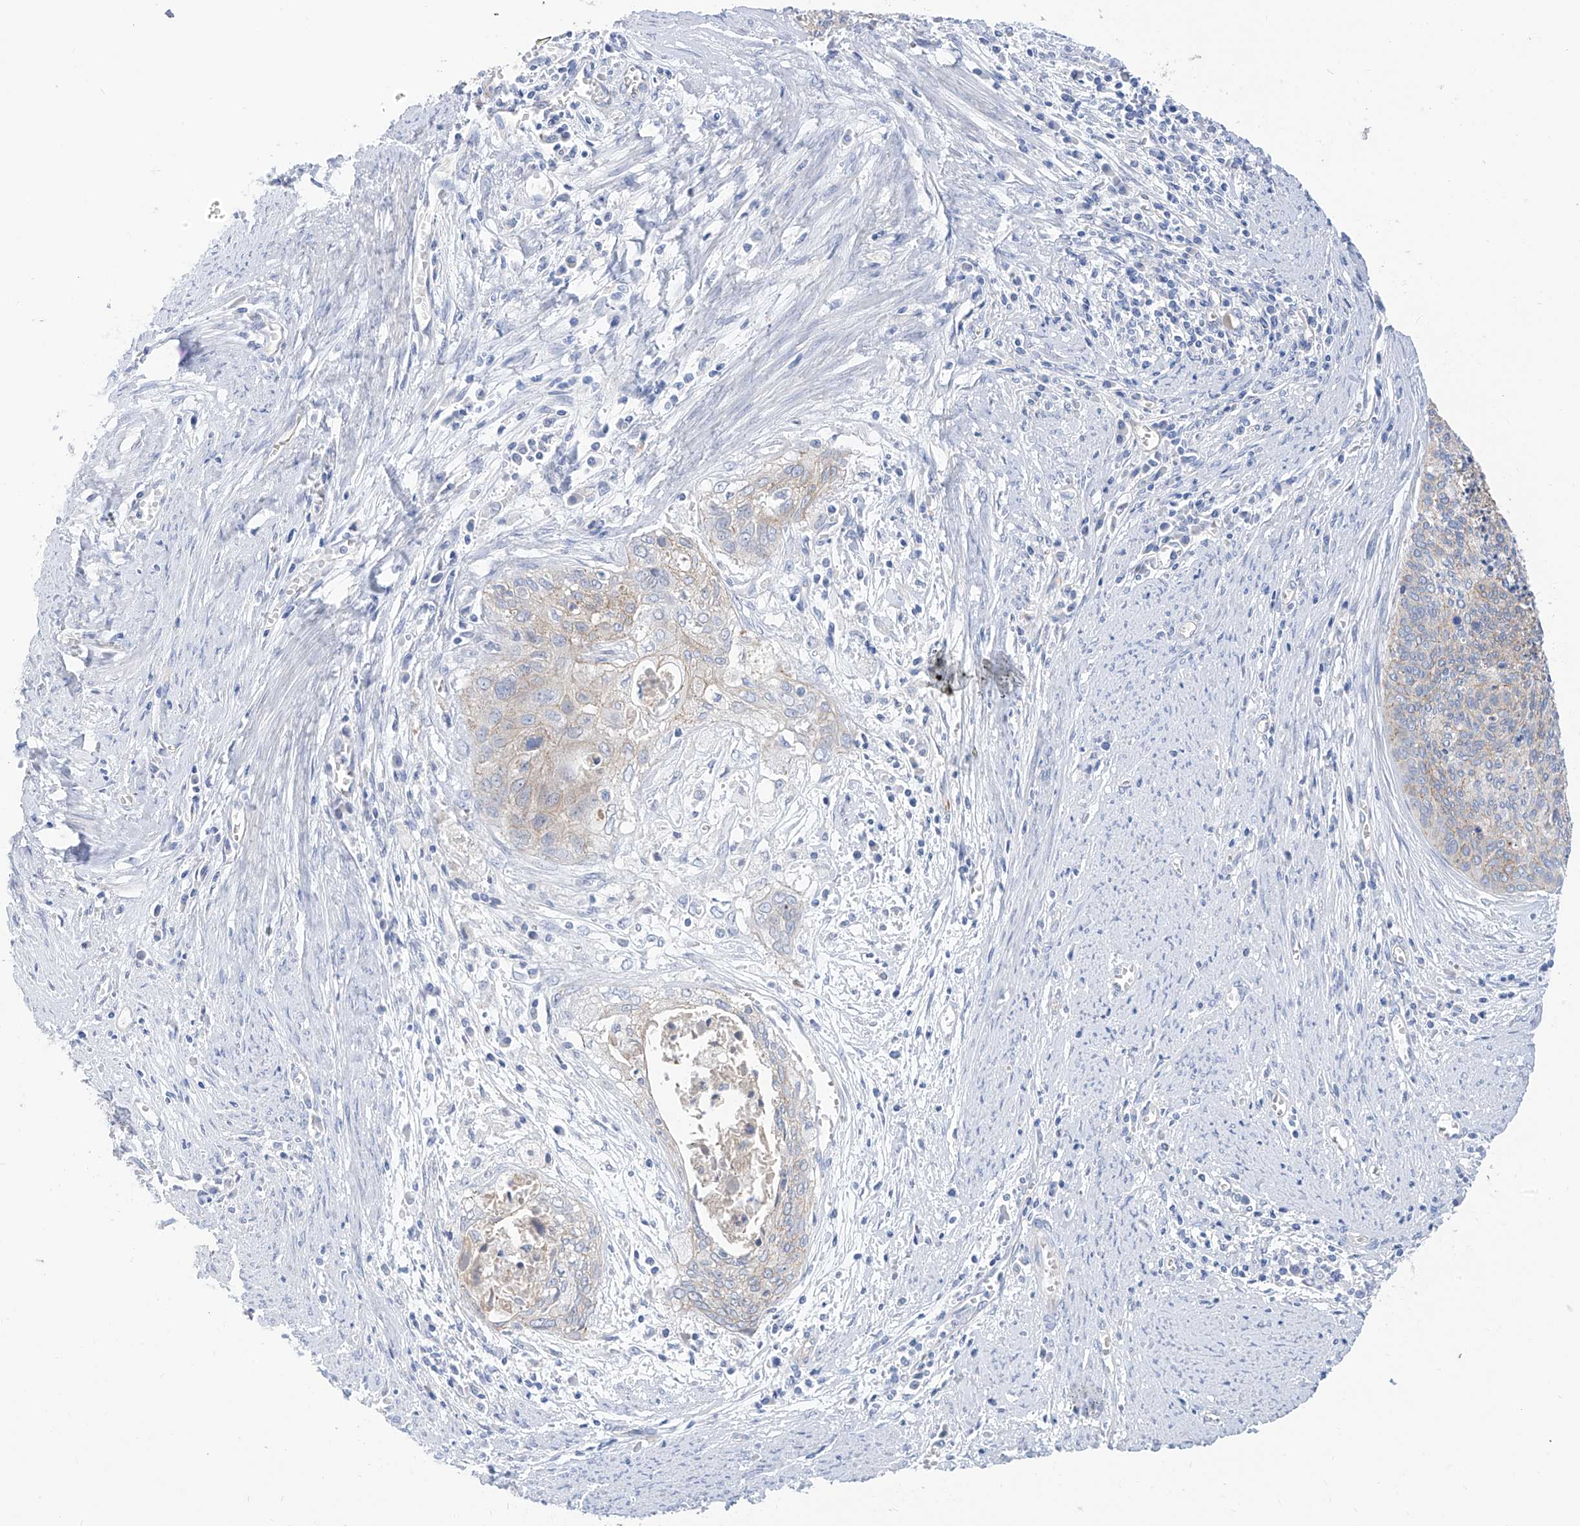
{"staining": {"intensity": "moderate", "quantity": "25%-75%", "location": "cytoplasmic/membranous"}, "tissue": "cervical cancer", "cell_type": "Tumor cells", "image_type": "cancer", "snomed": [{"axis": "morphology", "description": "Squamous cell carcinoma, NOS"}, {"axis": "topography", "description": "Cervix"}], "caption": "Cervical cancer (squamous cell carcinoma) stained for a protein (brown) reveals moderate cytoplasmic/membranous positive positivity in about 25%-75% of tumor cells.", "gene": "ITGA9", "patient": {"sex": "female", "age": 55}}